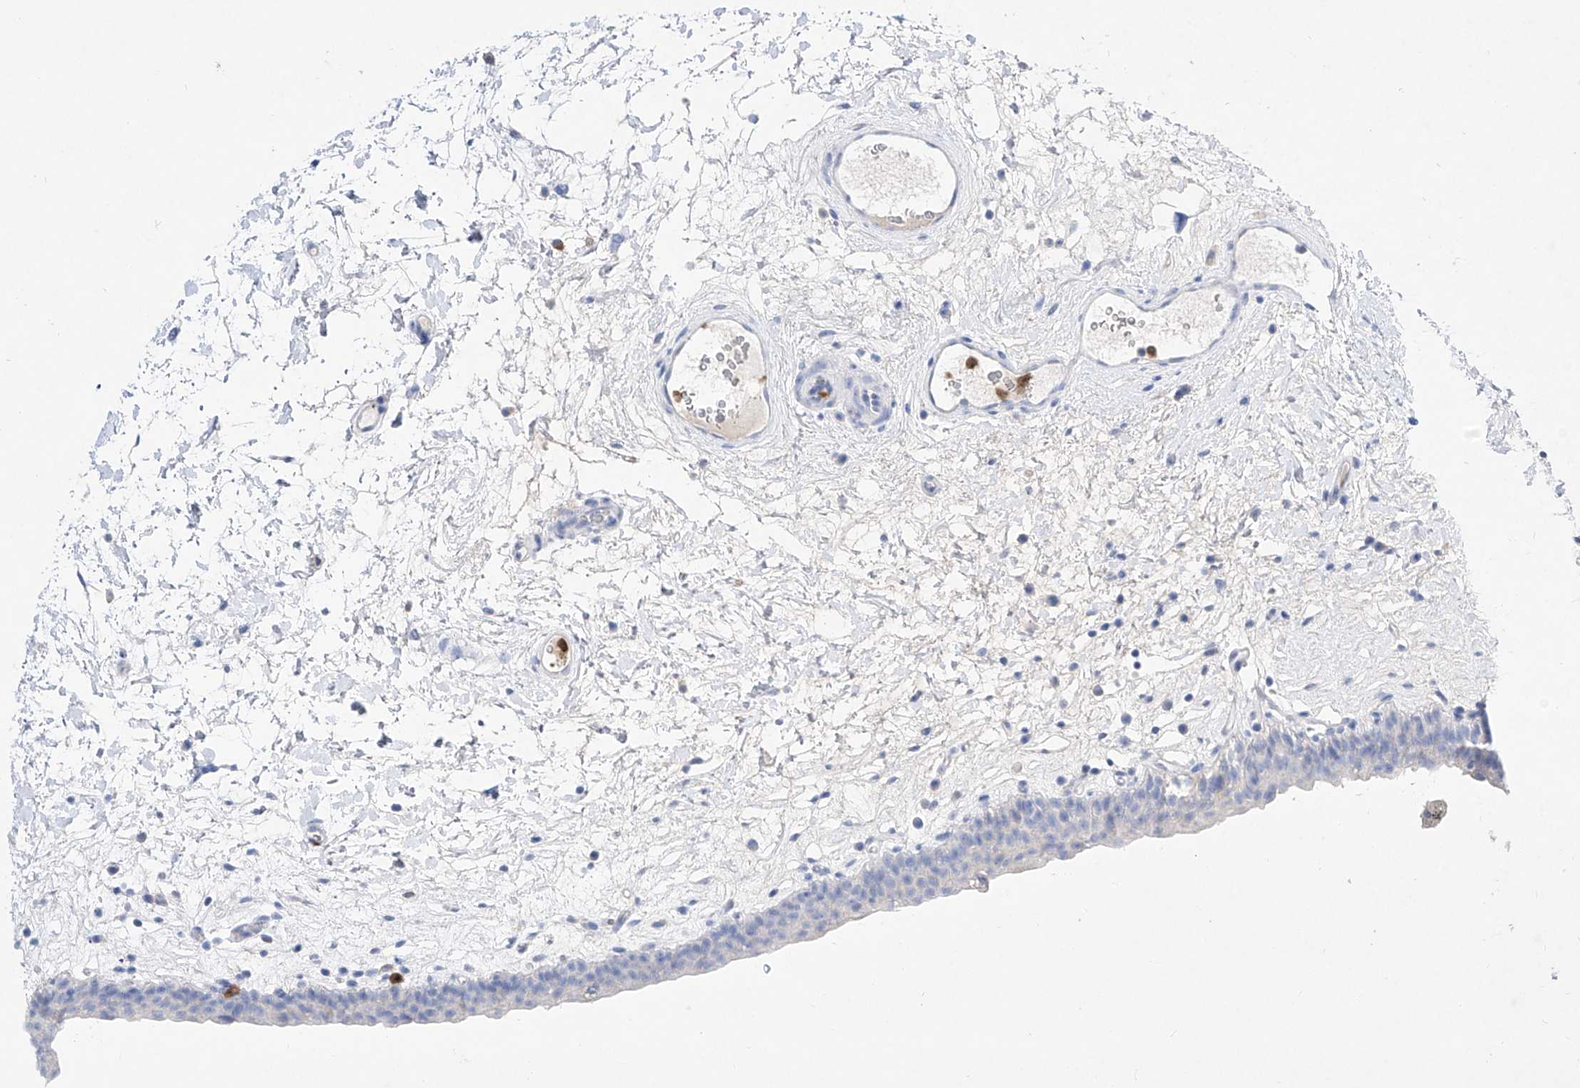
{"staining": {"intensity": "negative", "quantity": "none", "location": "none"}, "tissue": "urinary bladder", "cell_type": "Urothelial cells", "image_type": "normal", "snomed": [{"axis": "morphology", "description": "Normal tissue, NOS"}, {"axis": "topography", "description": "Urinary bladder"}], "caption": "The micrograph exhibits no staining of urothelial cells in unremarkable urinary bladder.", "gene": "TM7SF2", "patient": {"sex": "male", "age": 83}}